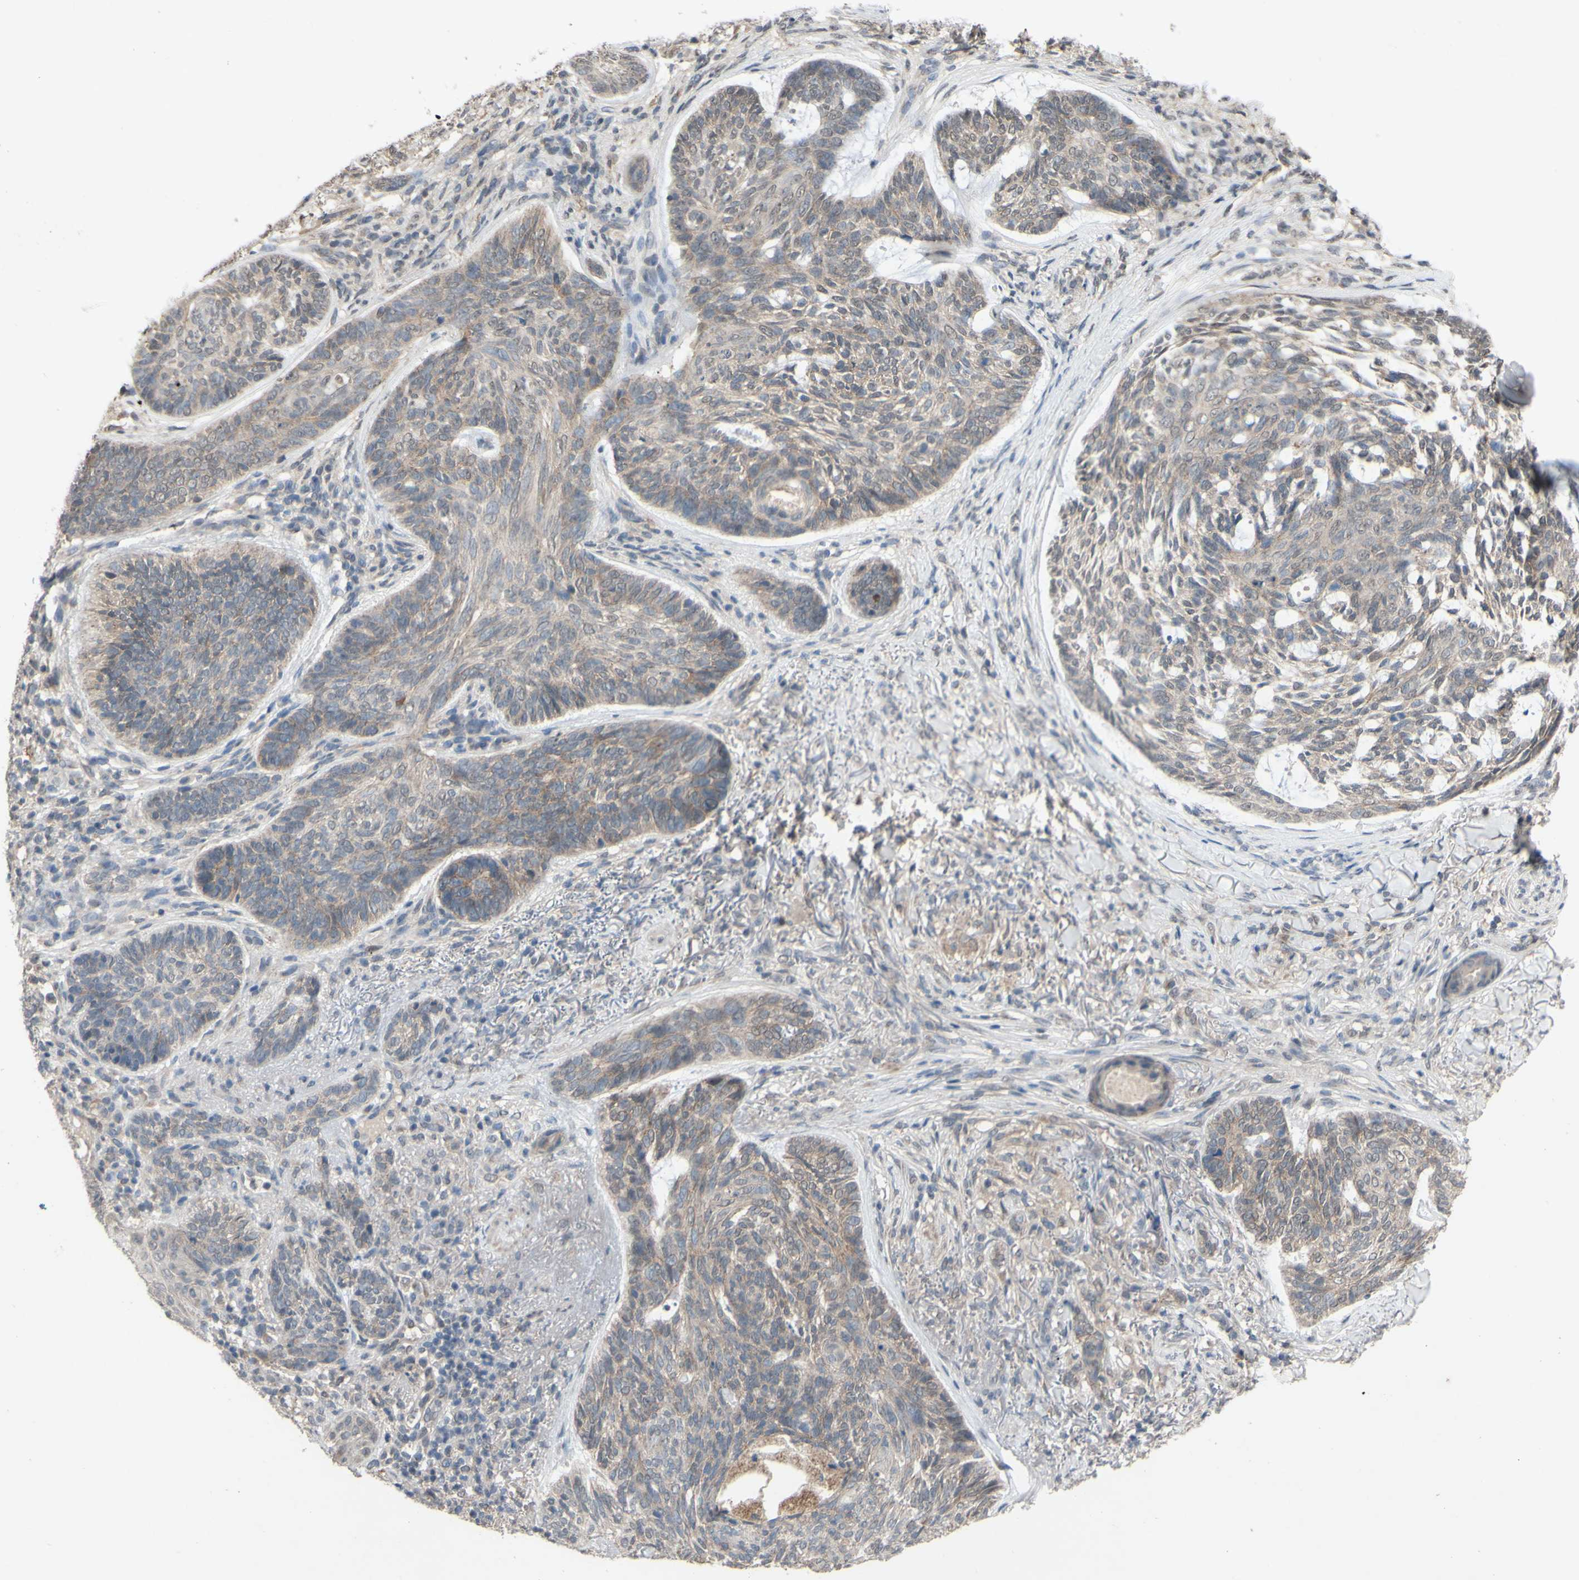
{"staining": {"intensity": "weak", "quantity": "<25%", "location": "cytoplasmic/membranous"}, "tissue": "skin cancer", "cell_type": "Tumor cells", "image_type": "cancer", "snomed": [{"axis": "morphology", "description": "Basal cell carcinoma"}, {"axis": "topography", "description": "Skin"}], "caption": "Image shows no significant protein staining in tumor cells of skin cancer. The staining was performed using DAB to visualize the protein expression in brown, while the nuclei were stained in blue with hematoxylin (Magnification: 20x).", "gene": "CDCP1", "patient": {"sex": "male", "age": 43}}